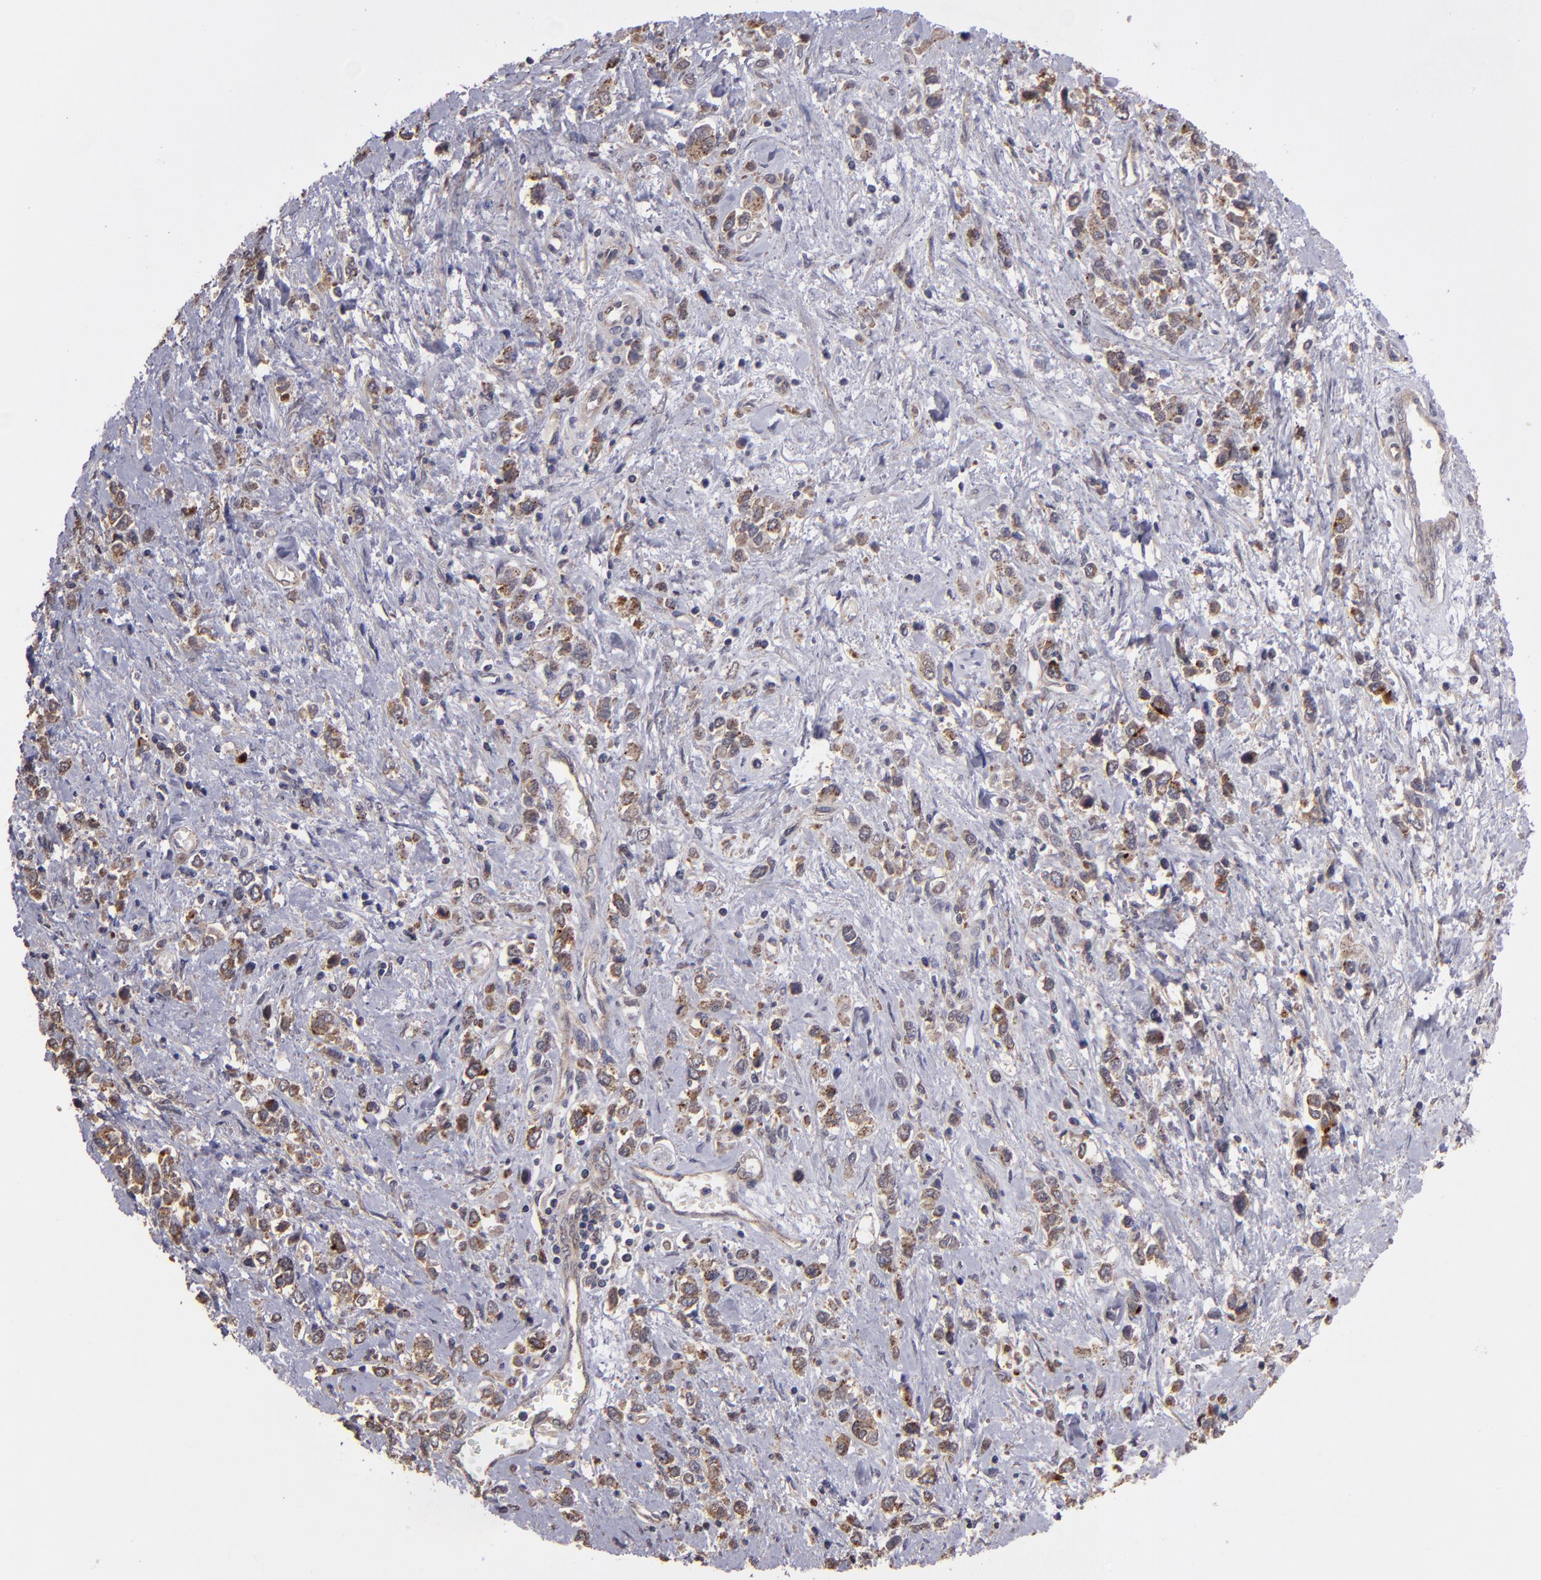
{"staining": {"intensity": "weak", "quantity": "25%-75%", "location": "cytoplasmic/membranous"}, "tissue": "stomach cancer", "cell_type": "Tumor cells", "image_type": "cancer", "snomed": [{"axis": "morphology", "description": "Adenocarcinoma, NOS"}, {"axis": "topography", "description": "Stomach, upper"}], "caption": "This micrograph displays IHC staining of stomach cancer, with low weak cytoplasmic/membranous expression in about 25%-75% of tumor cells.", "gene": "SIPA1L1", "patient": {"sex": "male", "age": 76}}